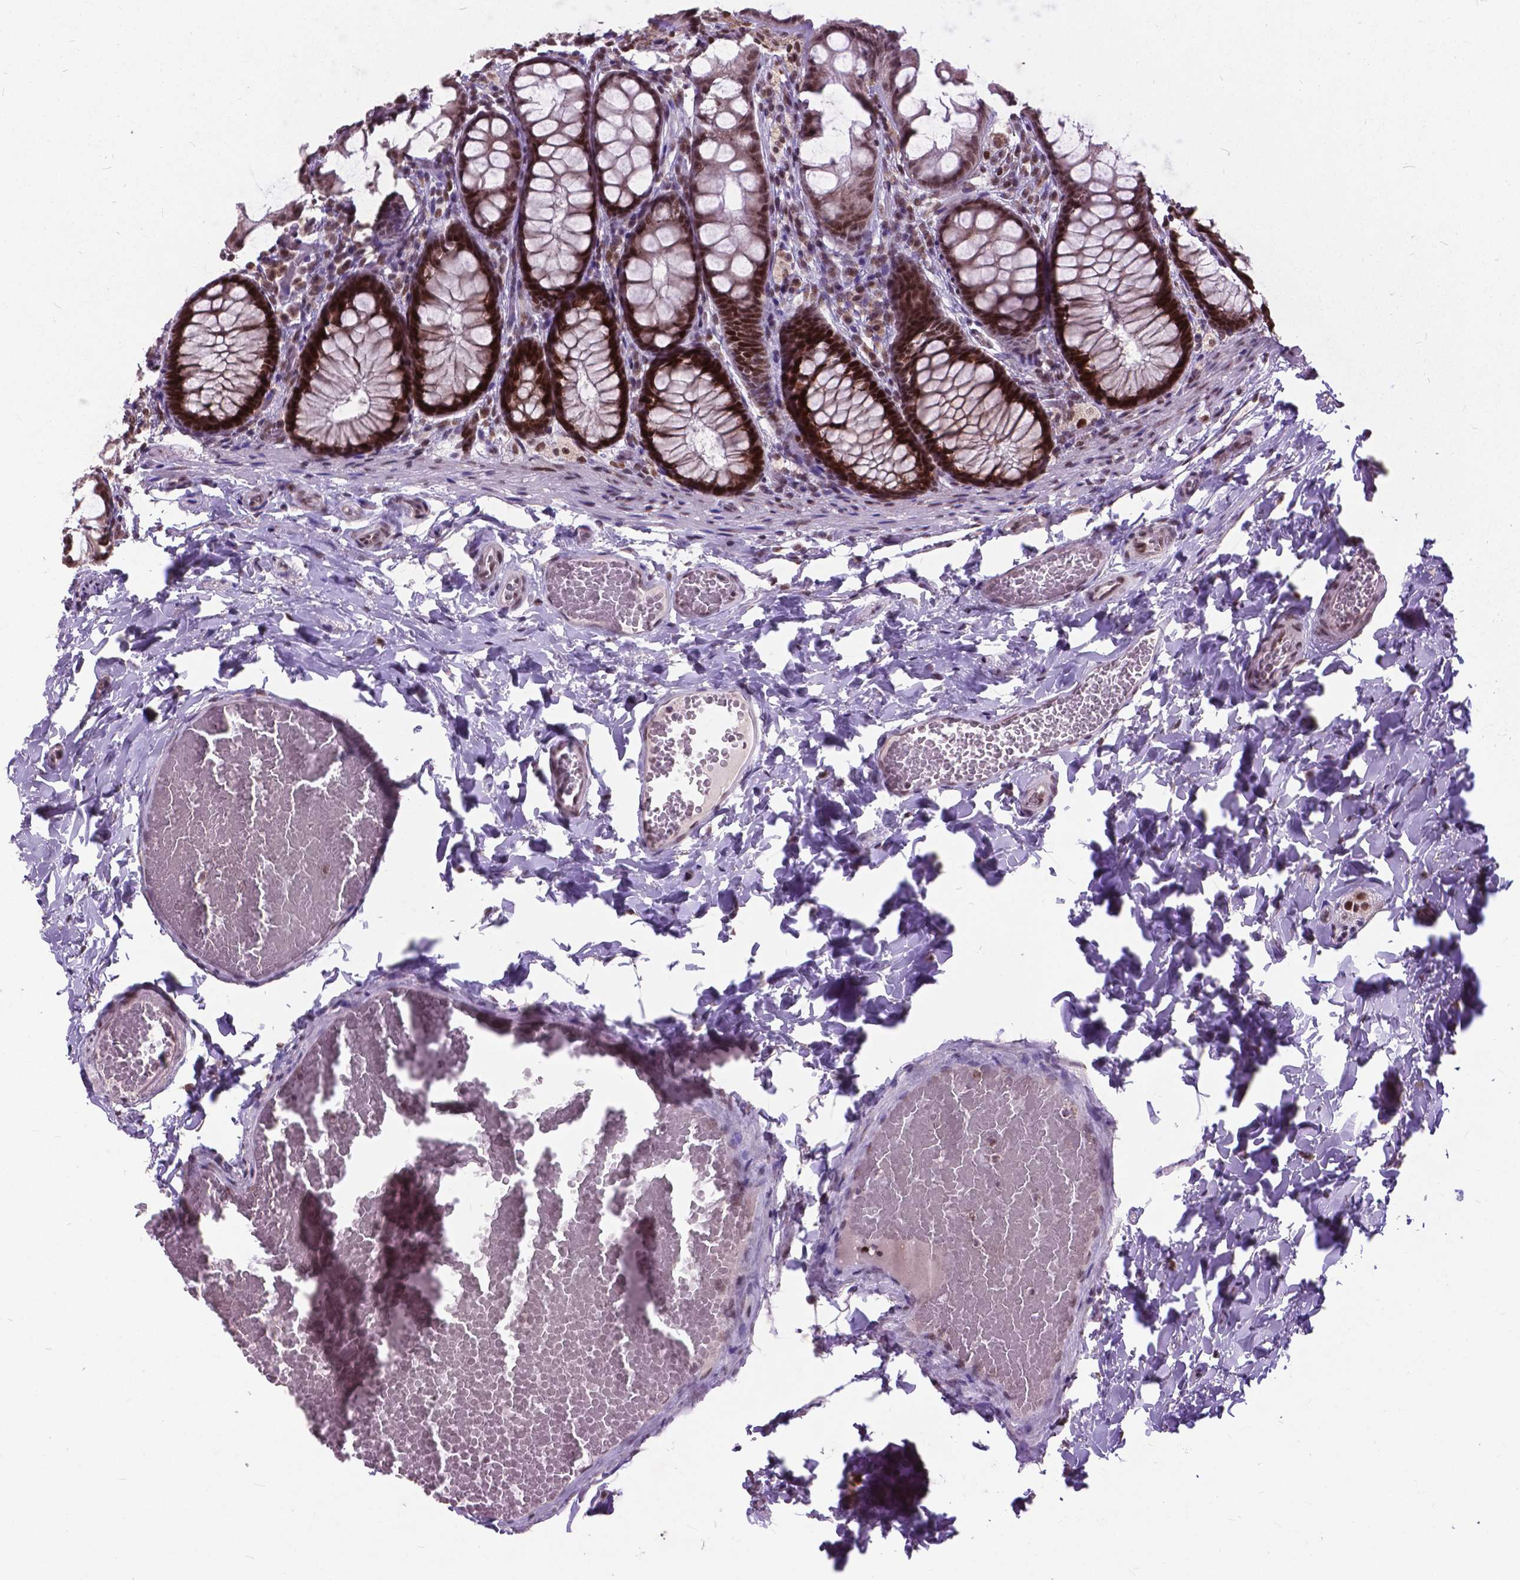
{"staining": {"intensity": "weak", "quantity": "<25%", "location": "cytoplasmic/membranous"}, "tissue": "colon", "cell_type": "Endothelial cells", "image_type": "normal", "snomed": [{"axis": "morphology", "description": "Normal tissue, NOS"}, {"axis": "topography", "description": "Colon"}], "caption": "IHC image of unremarkable human colon stained for a protein (brown), which shows no staining in endothelial cells.", "gene": "MSH2", "patient": {"sex": "male", "age": 47}}